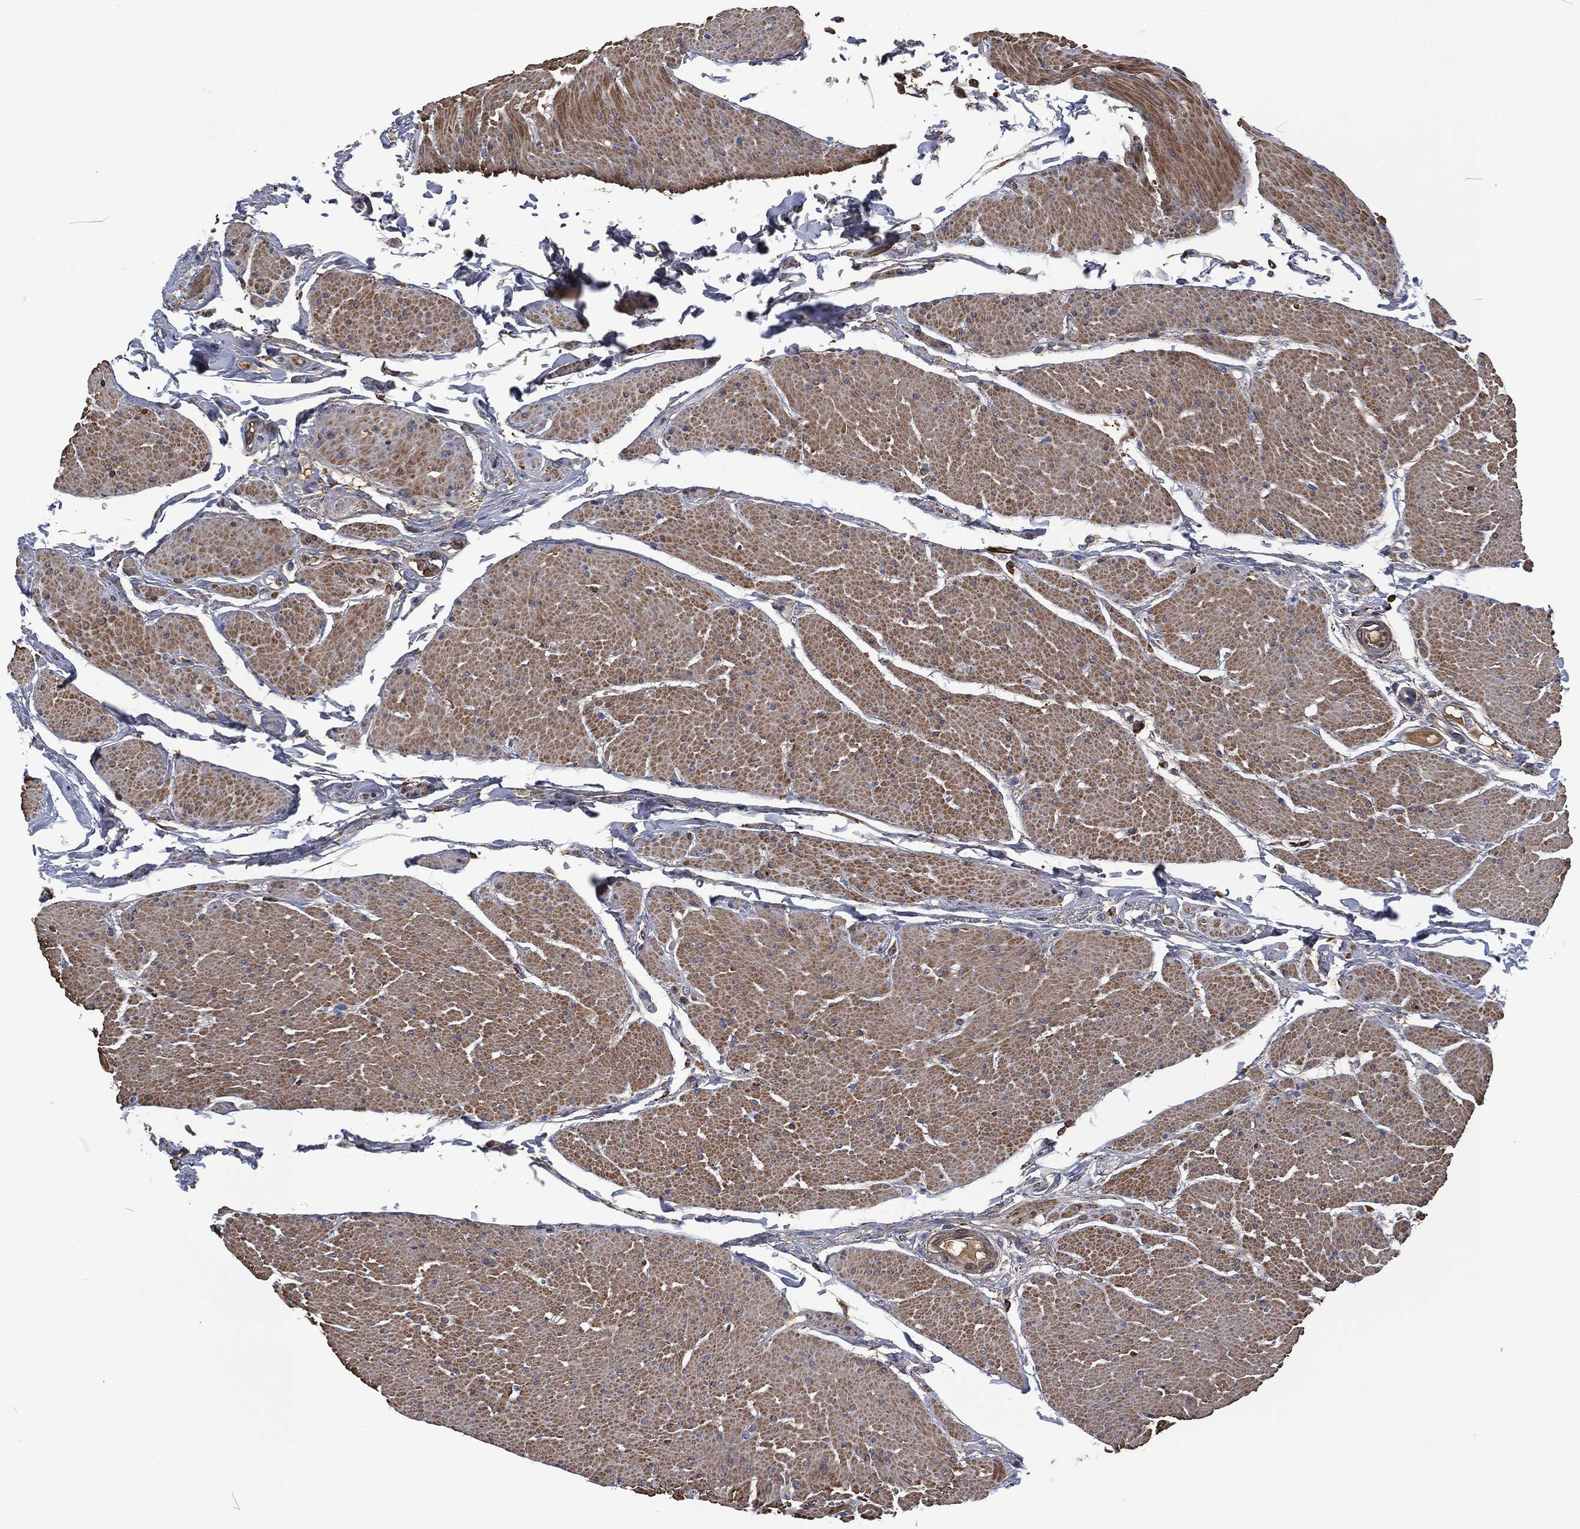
{"staining": {"intensity": "moderate", "quantity": ">75%", "location": "cytoplasmic/membranous"}, "tissue": "smooth muscle", "cell_type": "Smooth muscle cells", "image_type": "normal", "snomed": [{"axis": "morphology", "description": "Normal tissue, NOS"}, {"axis": "topography", "description": "Smooth muscle"}, {"axis": "topography", "description": "Anal"}], "caption": "The histopathology image exhibits a brown stain indicating the presence of a protein in the cytoplasmic/membranous of smooth muscle cells in smooth muscle. (IHC, brightfield microscopy, high magnification).", "gene": "LGALS9", "patient": {"sex": "male", "age": 83}}